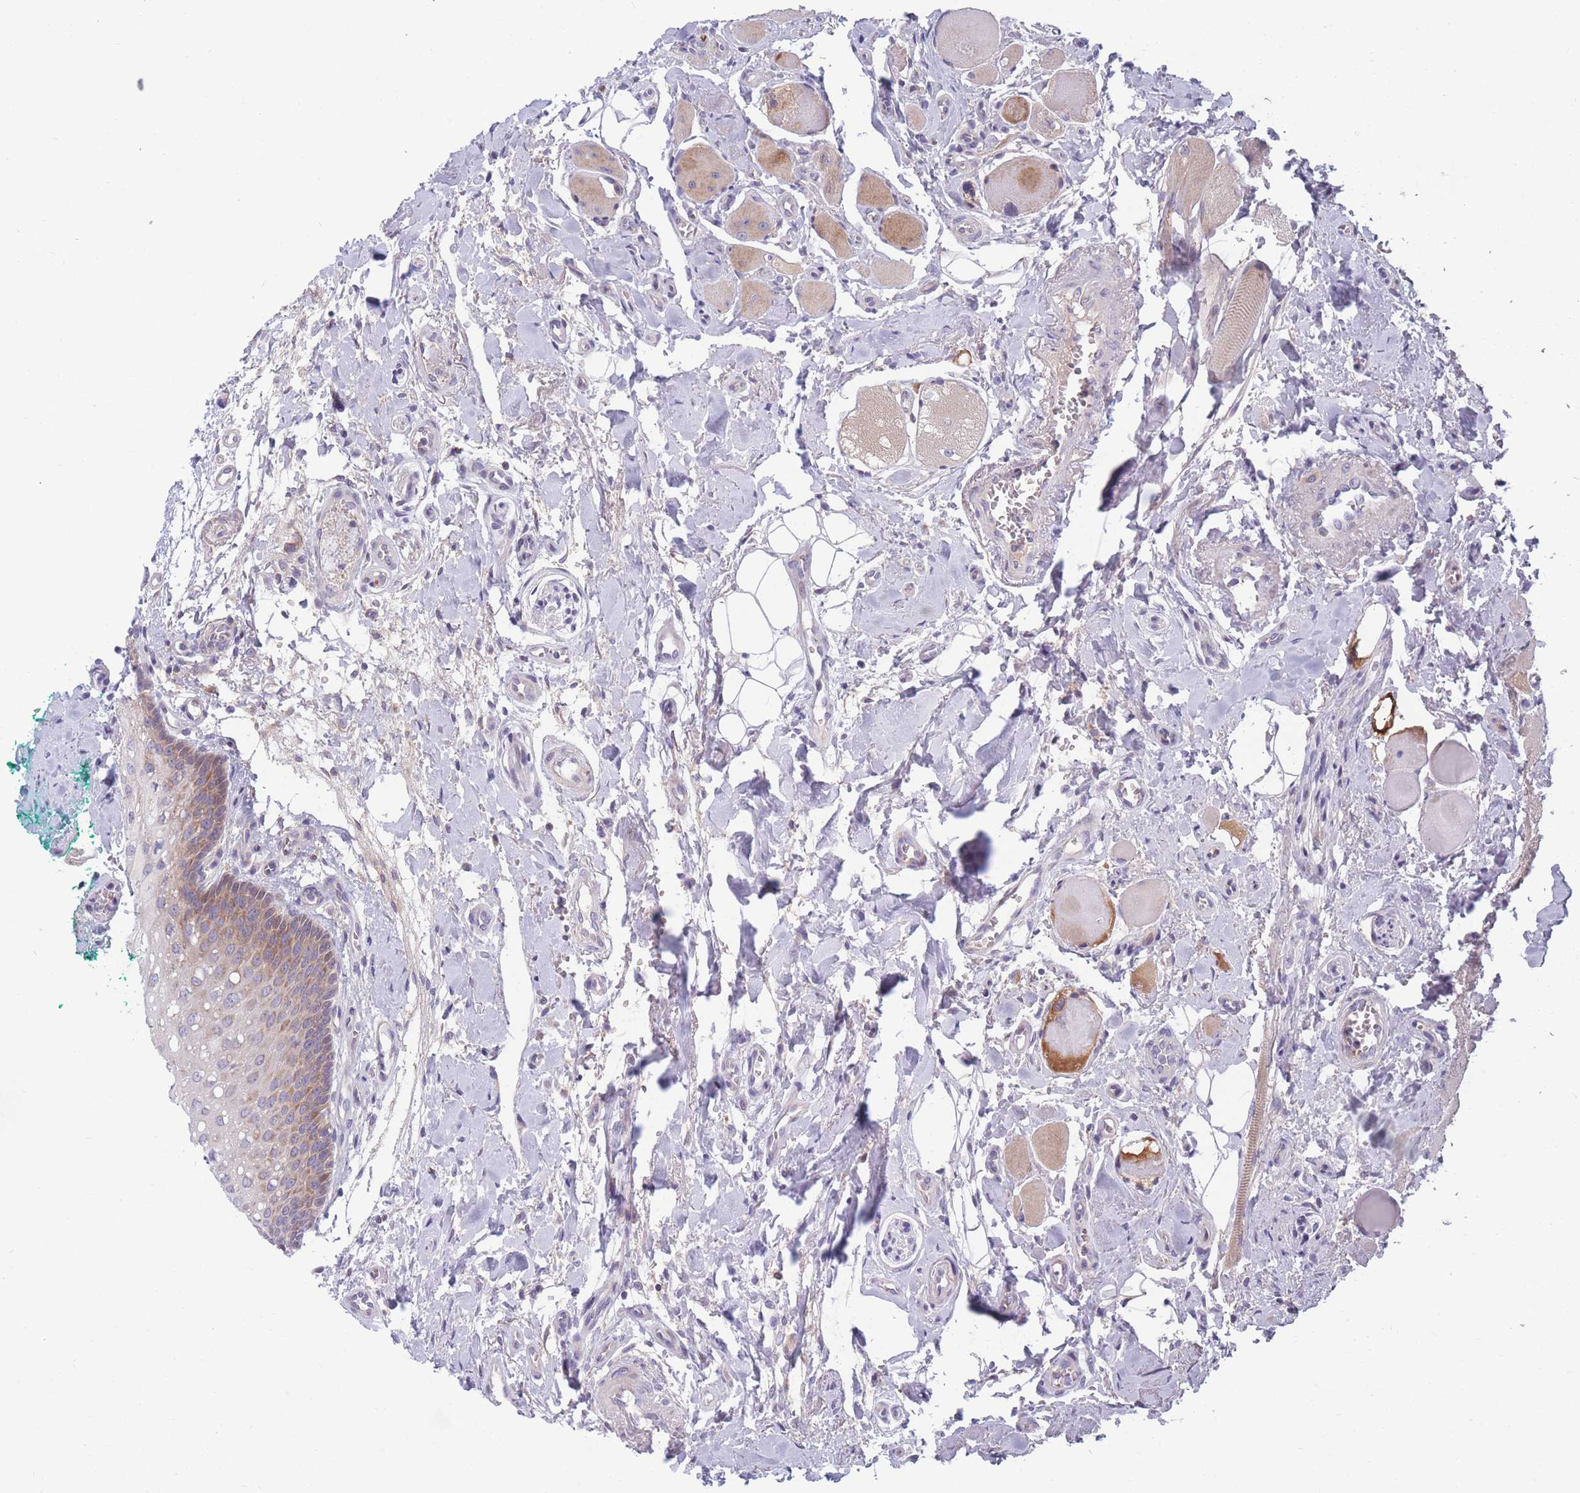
{"staining": {"intensity": "moderate", "quantity": "<25%", "location": "cytoplasmic/membranous"}, "tissue": "oral mucosa", "cell_type": "Squamous epithelial cells", "image_type": "normal", "snomed": [{"axis": "morphology", "description": "Normal tissue, NOS"}, {"axis": "morphology", "description": "Squamous cell carcinoma, NOS"}, {"axis": "topography", "description": "Oral tissue"}, {"axis": "topography", "description": "Tounge, NOS"}, {"axis": "topography", "description": "Head-Neck"}], "caption": "Immunohistochemical staining of unremarkable human oral mucosa shows low levels of moderate cytoplasmic/membranous positivity in approximately <25% of squamous epithelial cells.", "gene": "PDE4A", "patient": {"sex": "male", "age": 79}}